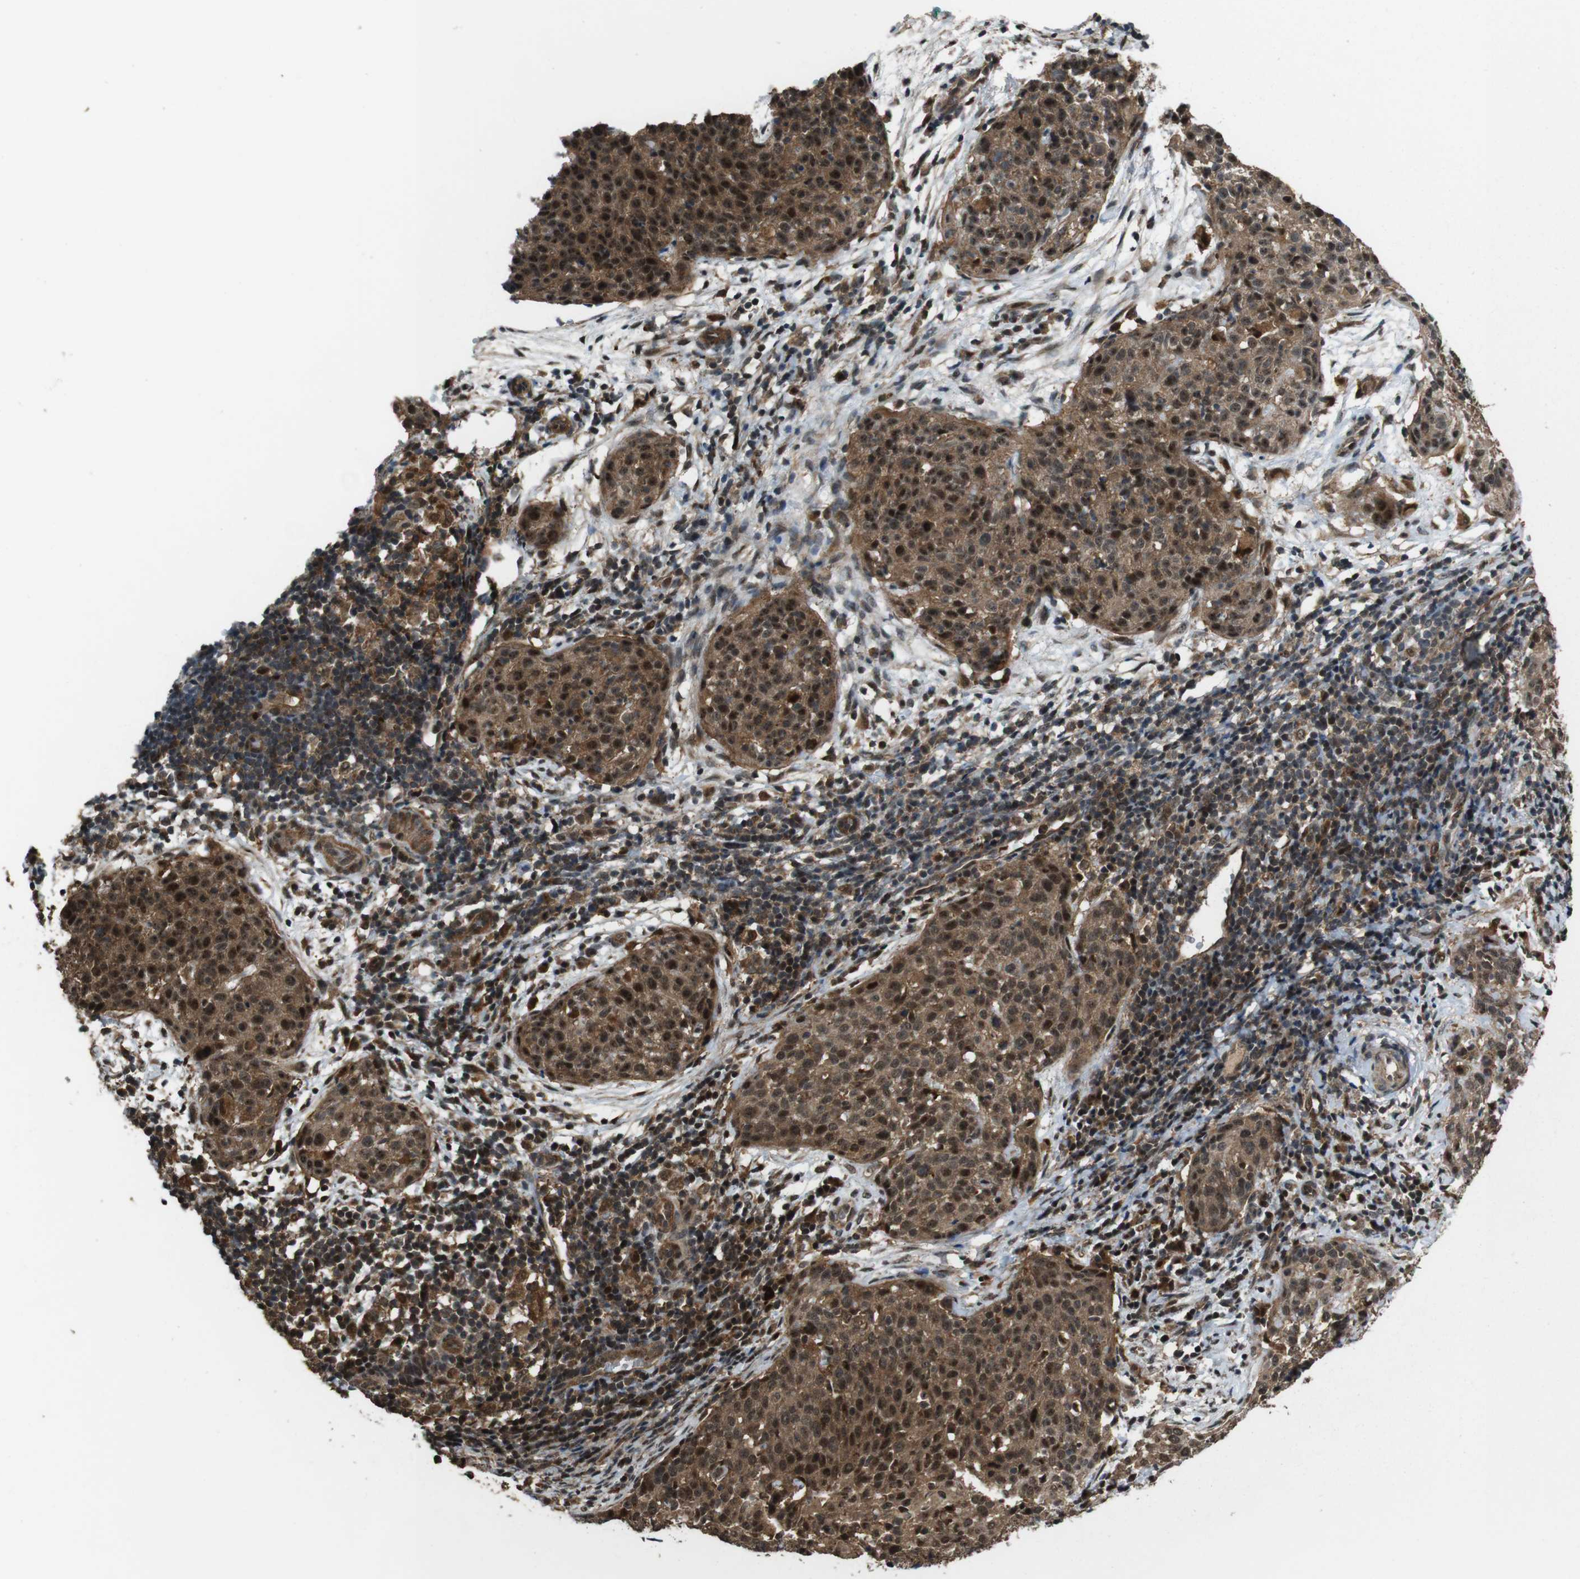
{"staining": {"intensity": "strong", "quantity": ">75%", "location": "cytoplasmic/membranous,nuclear"}, "tissue": "cervical cancer", "cell_type": "Tumor cells", "image_type": "cancer", "snomed": [{"axis": "morphology", "description": "Squamous cell carcinoma, NOS"}, {"axis": "topography", "description": "Cervix"}], "caption": "This photomicrograph exhibits IHC staining of human cervical cancer (squamous cell carcinoma), with high strong cytoplasmic/membranous and nuclear positivity in about >75% of tumor cells.", "gene": "CDC34", "patient": {"sex": "female", "age": 38}}